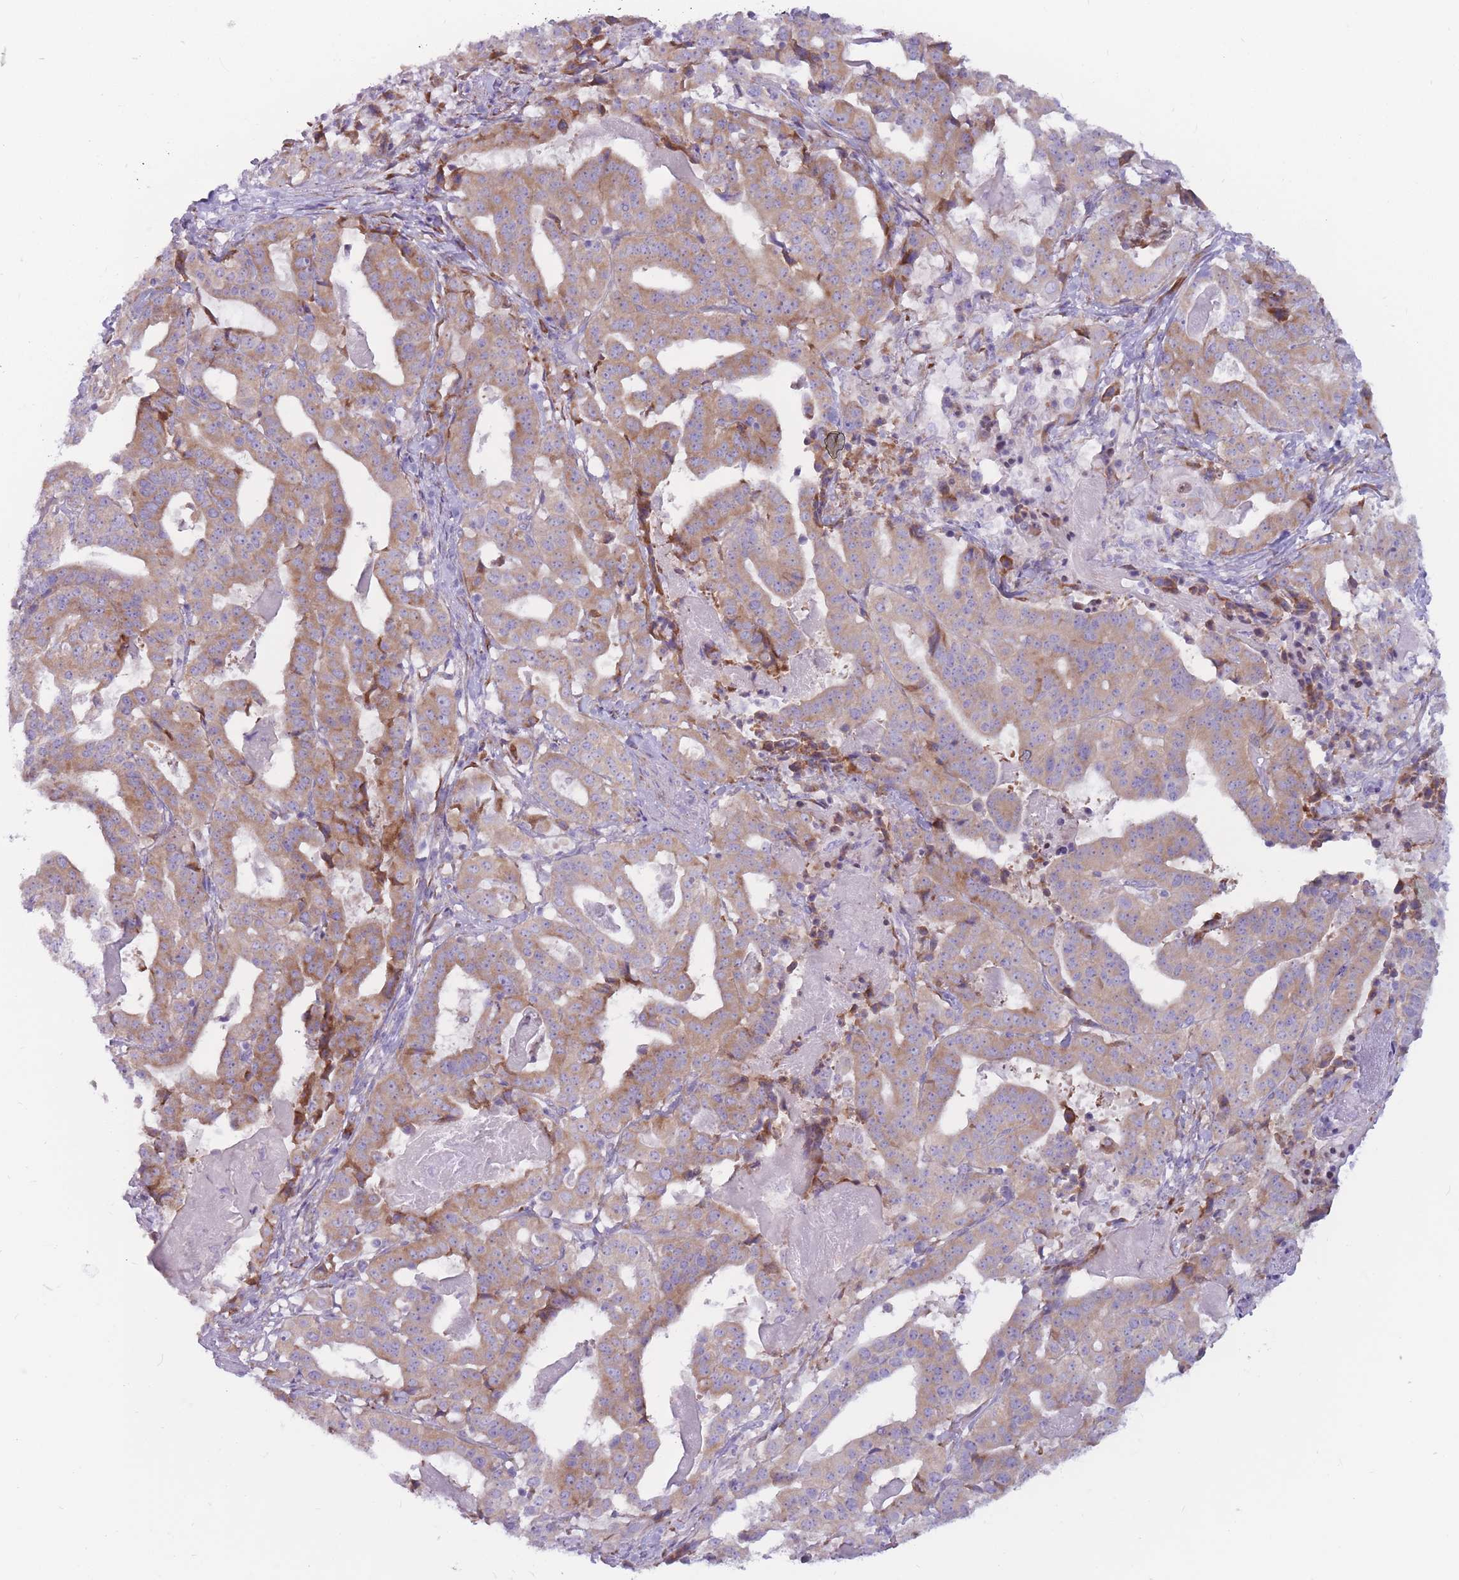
{"staining": {"intensity": "moderate", "quantity": ">75%", "location": "cytoplasmic/membranous"}, "tissue": "stomach cancer", "cell_type": "Tumor cells", "image_type": "cancer", "snomed": [{"axis": "morphology", "description": "Adenocarcinoma, NOS"}, {"axis": "topography", "description": "Stomach"}], "caption": "Human adenocarcinoma (stomach) stained with a protein marker shows moderate staining in tumor cells.", "gene": "RPL18", "patient": {"sex": "male", "age": 48}}